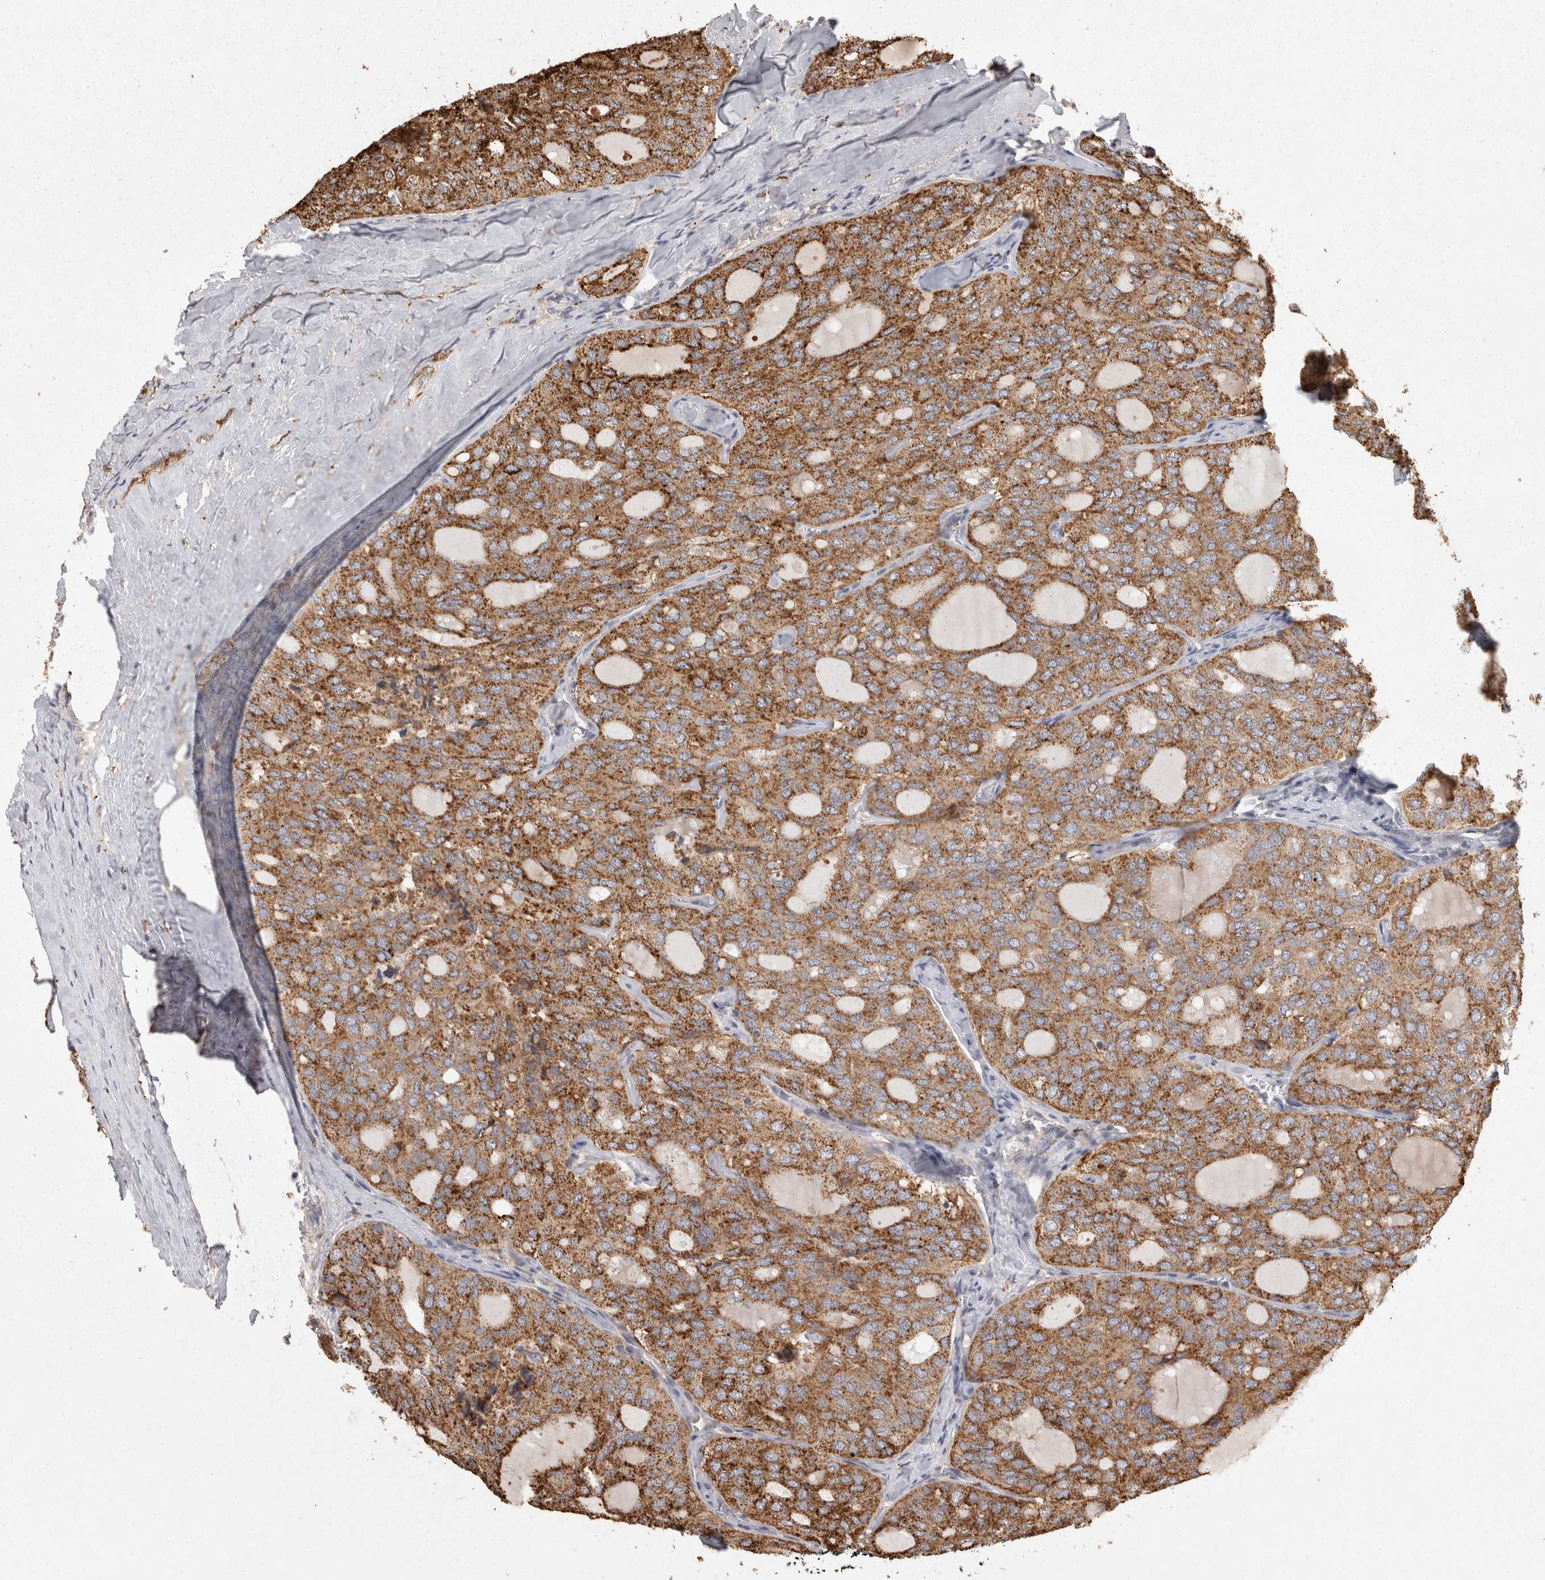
{"staining": {"intensity": "strong", "quantity": ">75%", "location": "cytoplasmic/membranous"}, "tissue": "thyroid cancer", "cell_type": "Tumor cells", "image_type": "cancer", "snomed": [{"axis": "morphology", "description": "Follicular adenoma carcinoma, NOS"}, {"axis": "topography", "description": "Thyroid gland"}], "caption": "Follicular adenoma carcinoma (thyroid) stained for a protein (brown) demonstrates strong cytoplasmic/membranous positive expression in approximately >75% of tumor cells.", "gene": "ACAT2", "patient": {"sex": "male", "age": 75}}